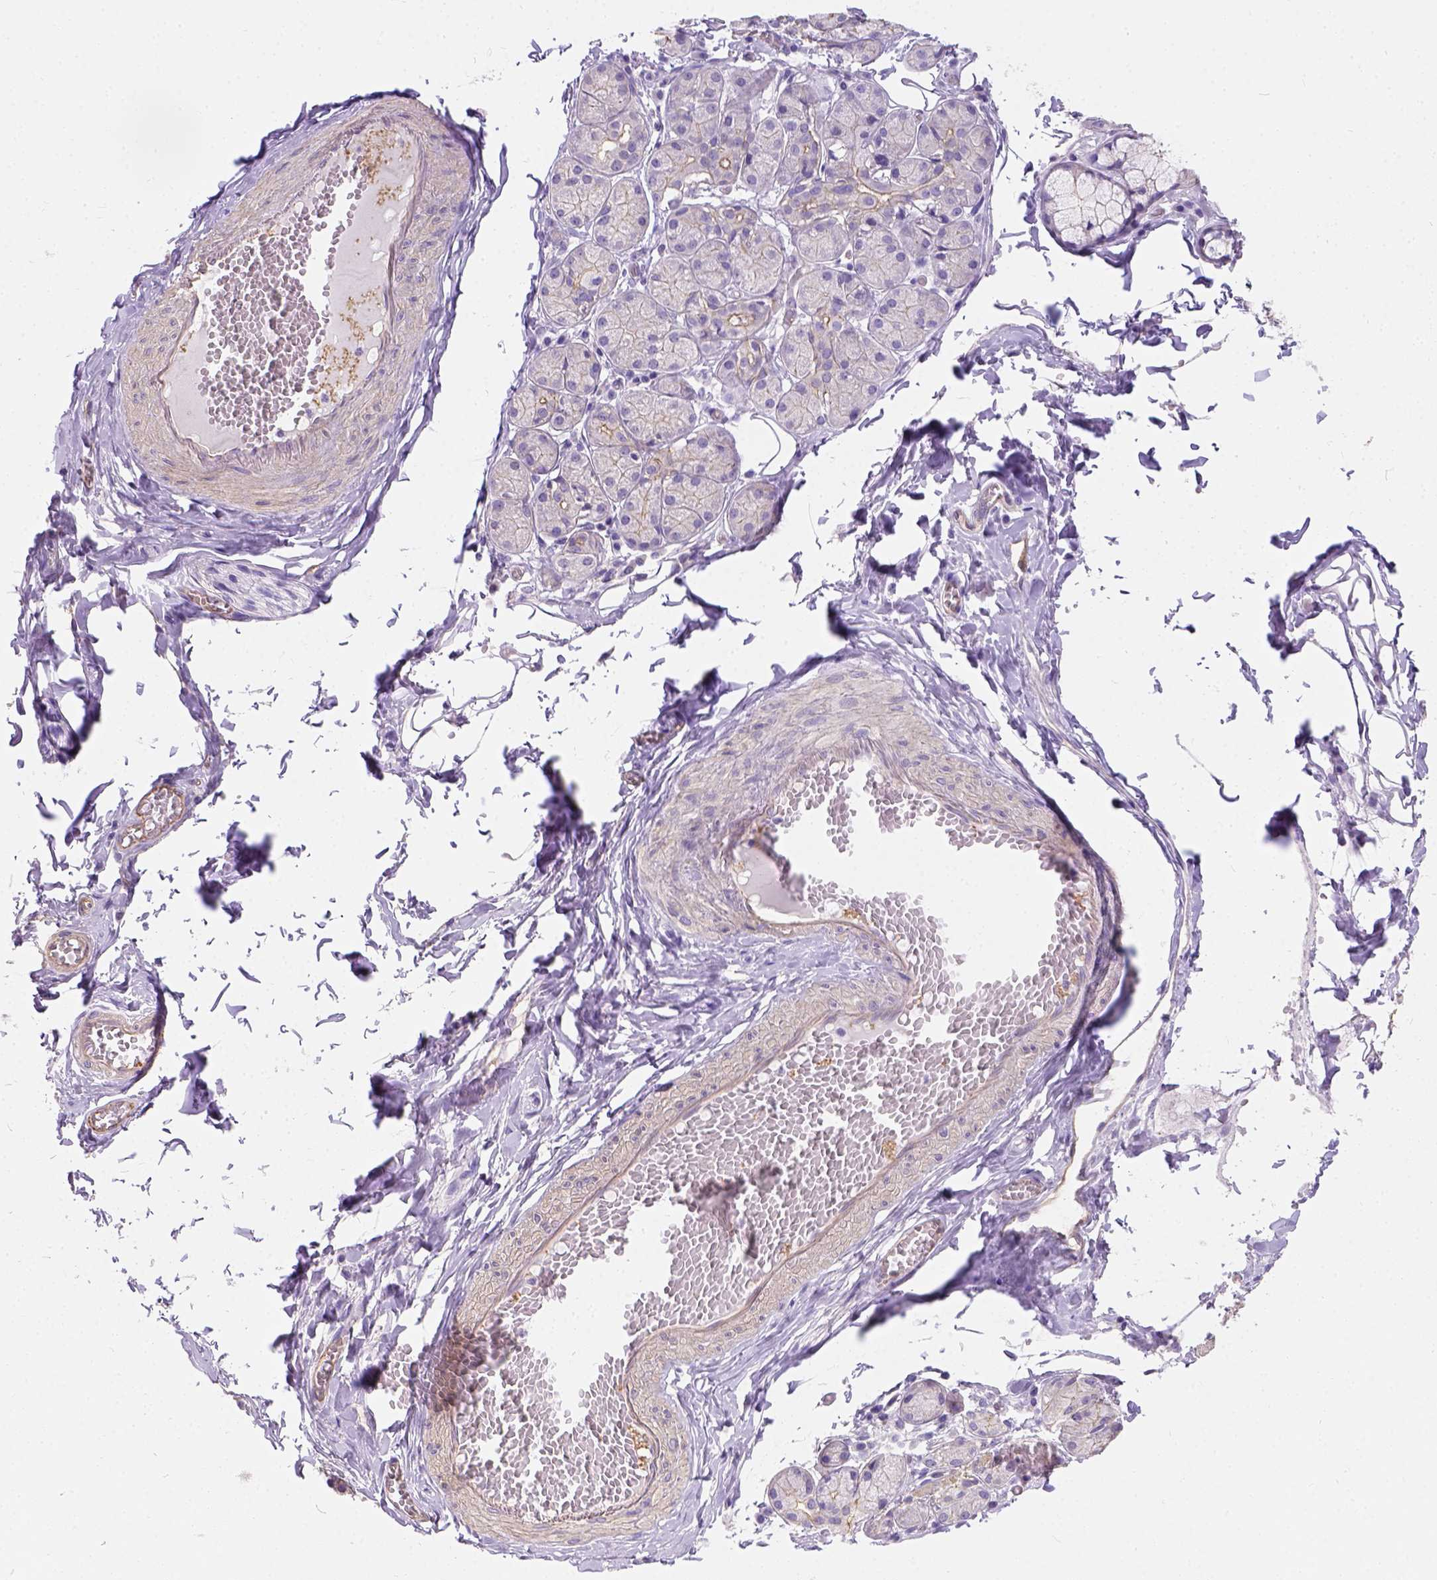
{"staining": {"intensity": "moderate", "quantity": "<25%", "location": "cytoplasmic/membranous"}, "tissue": "salivary gland", "cell_type": "Glandular cells", "image_type": "normal", "snomed": [{"axis": "morphology", "description": "Normal tissue, NOS"}, {"axis": "topography", "description": "Salivary gland"}, {"axis": "topography", "description": "Peripheral nerve tissue"}], "caption": "Moderate cytoplasmic/membranous staining for a protein is present in approximately <25% of glandular cells of unremarkable salivary gland using immunohistochemistry (IHC).", "gene": "PHF7", "patient": {"sex": "male", "age": 71}}